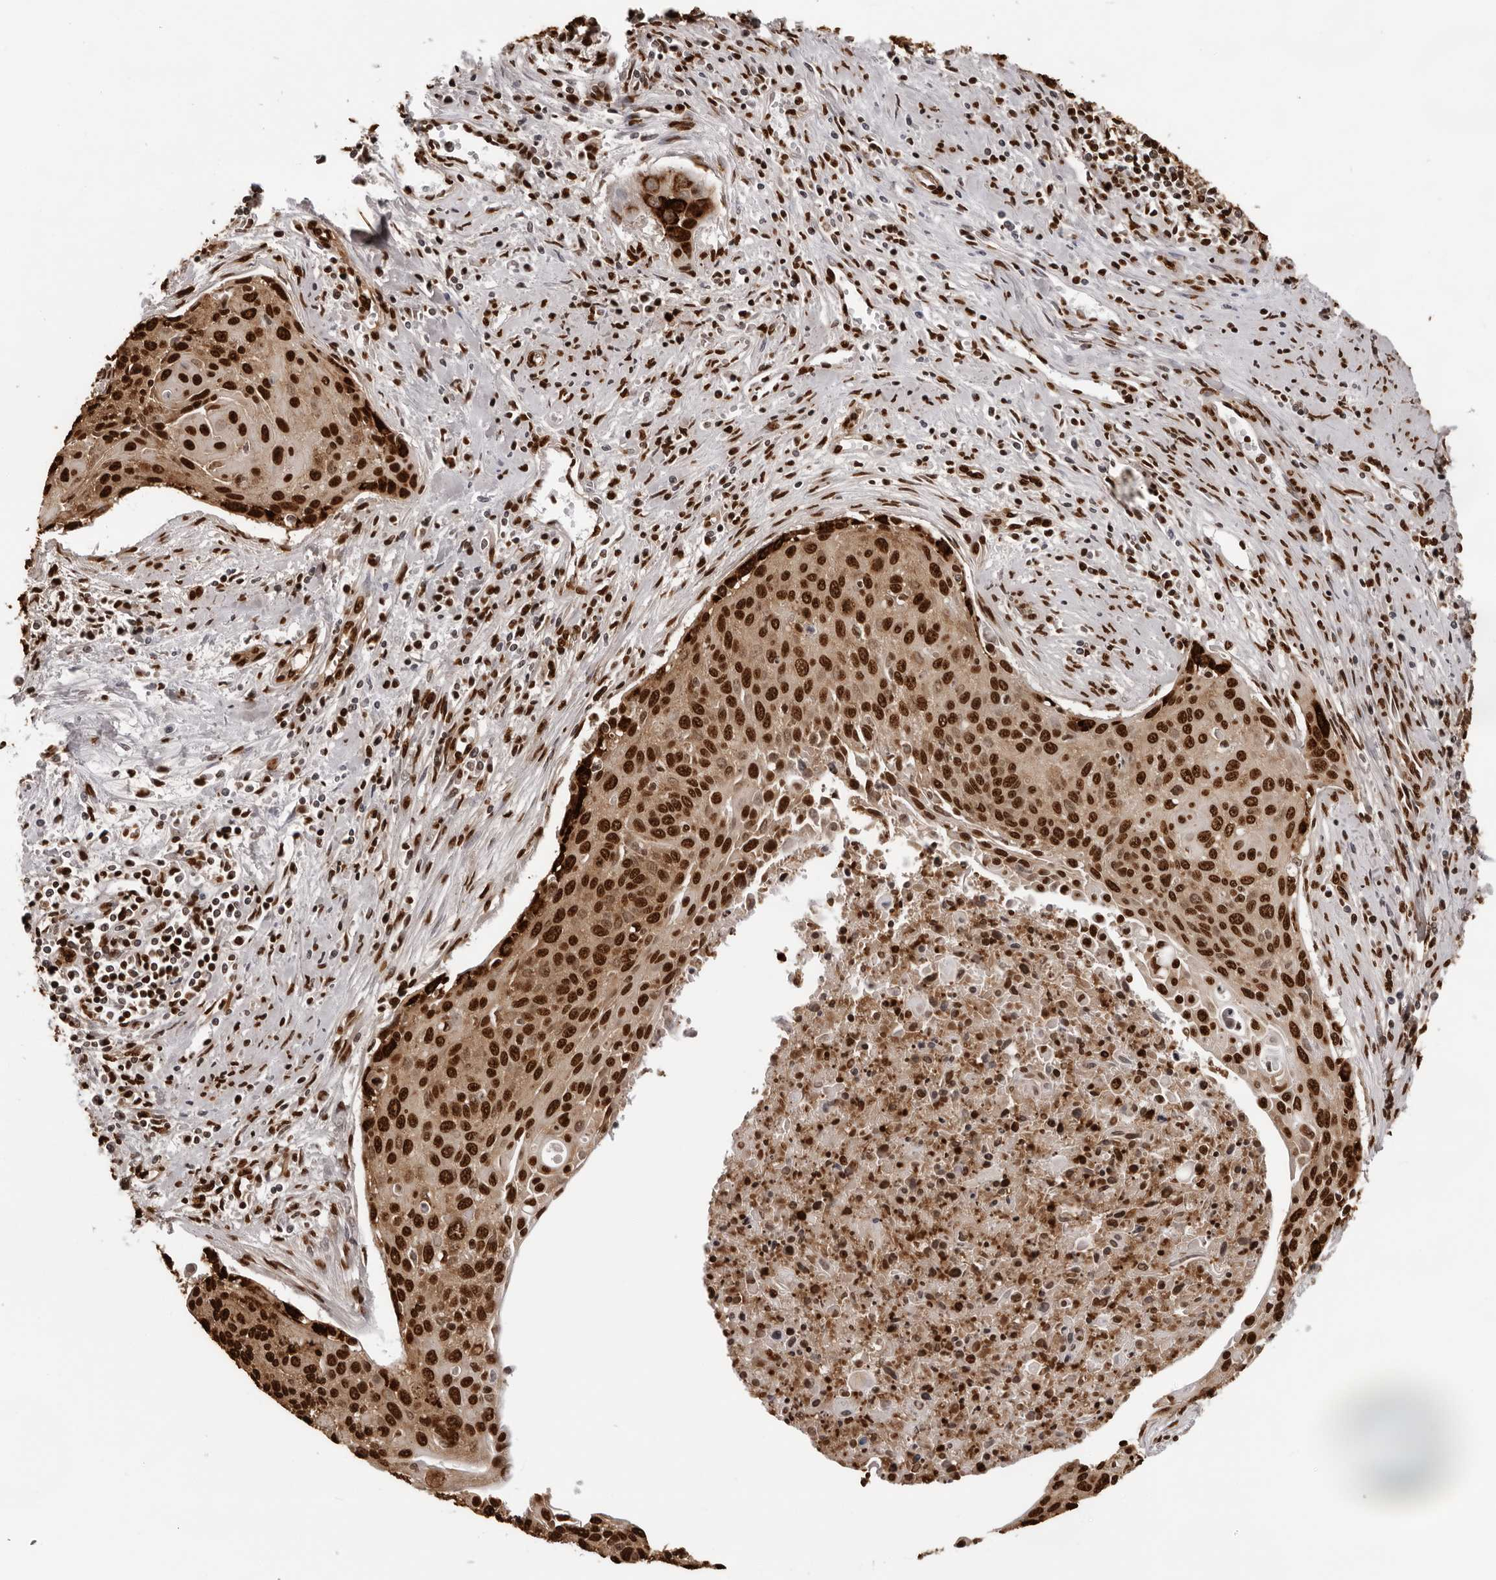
{"staining": {"intensity": "strong", "quantity": ">75%", "location": "nuclear"}, "tissue": "cervical cancer", "cell_type": "Tumor cells", "image_type": "cancer", "snomed": [{"axis": "morphology", "description": "Squamous cell carcinoma, NOS"}, {"axis": "topography", "description": "Cervix"}], "caption": "This histopathology image shows cervical squamous cell carcinoma stained with immunohistochemistry (IHC) to label a protein in brown. The nuclear of tumor cells show strong positivity for the protein. Nuclei are counter-stained blue.", "gene": "ZFP91", "patient": {"sex": "female", "age": 55}}